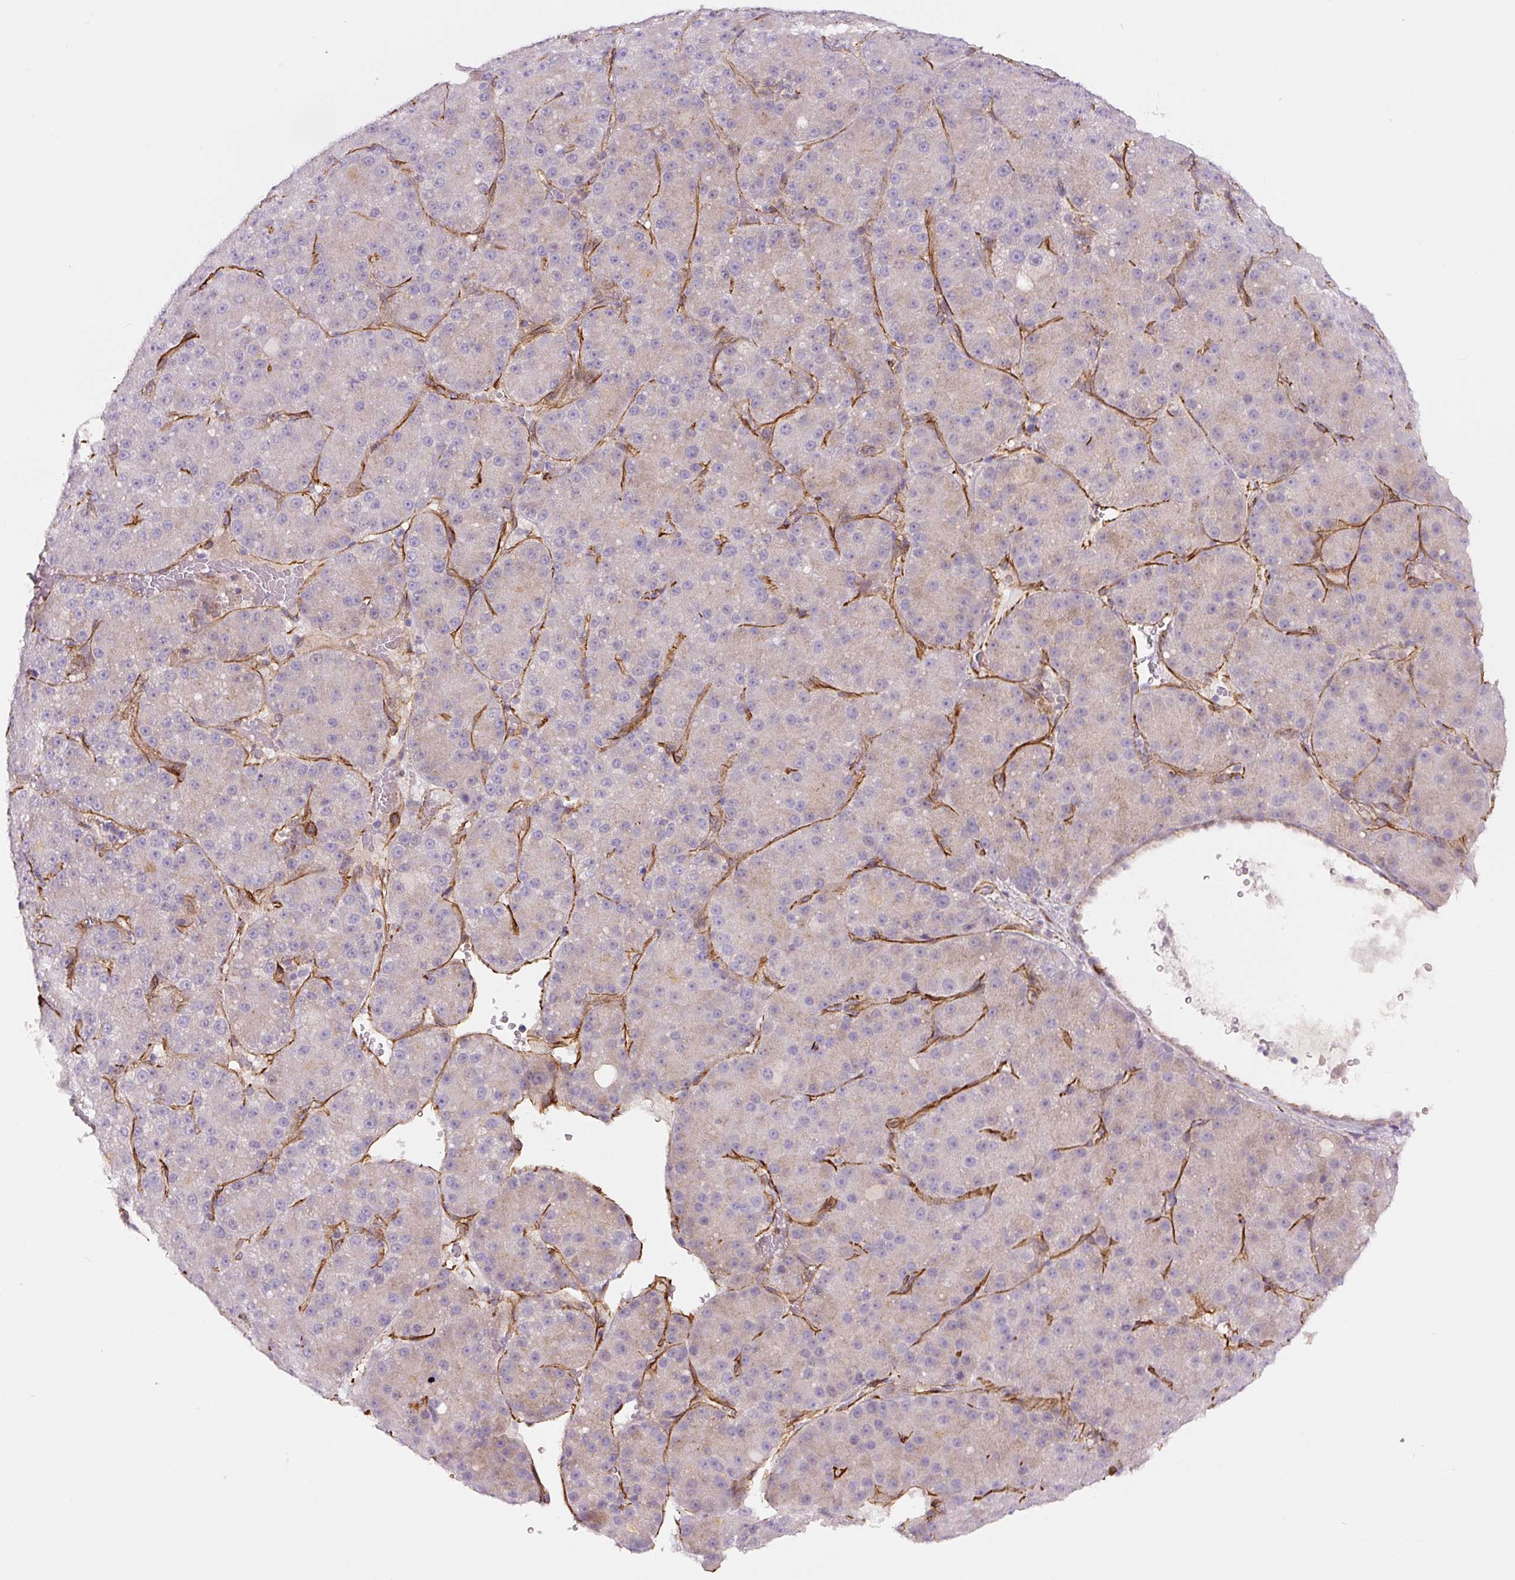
{"staining": {"intensity": "weak", "quantity": "<25%", "location": "cytoplasmic/membranous"}, "tissue": "liver cancer", "cell_type": "Tumor cells", "image_type": "cancer", "snomed": [{"axis": "morphology", "description": "Carcinoma, Hepatocellular, NOS"}, {"axis": "topography", "description": "Liver"}], "caption": "Human liver cancer stained for a protein using IHC displays no positivity in tumor cells.", "gene": "NES", "patient": {"sex": "male", "age": 67}}